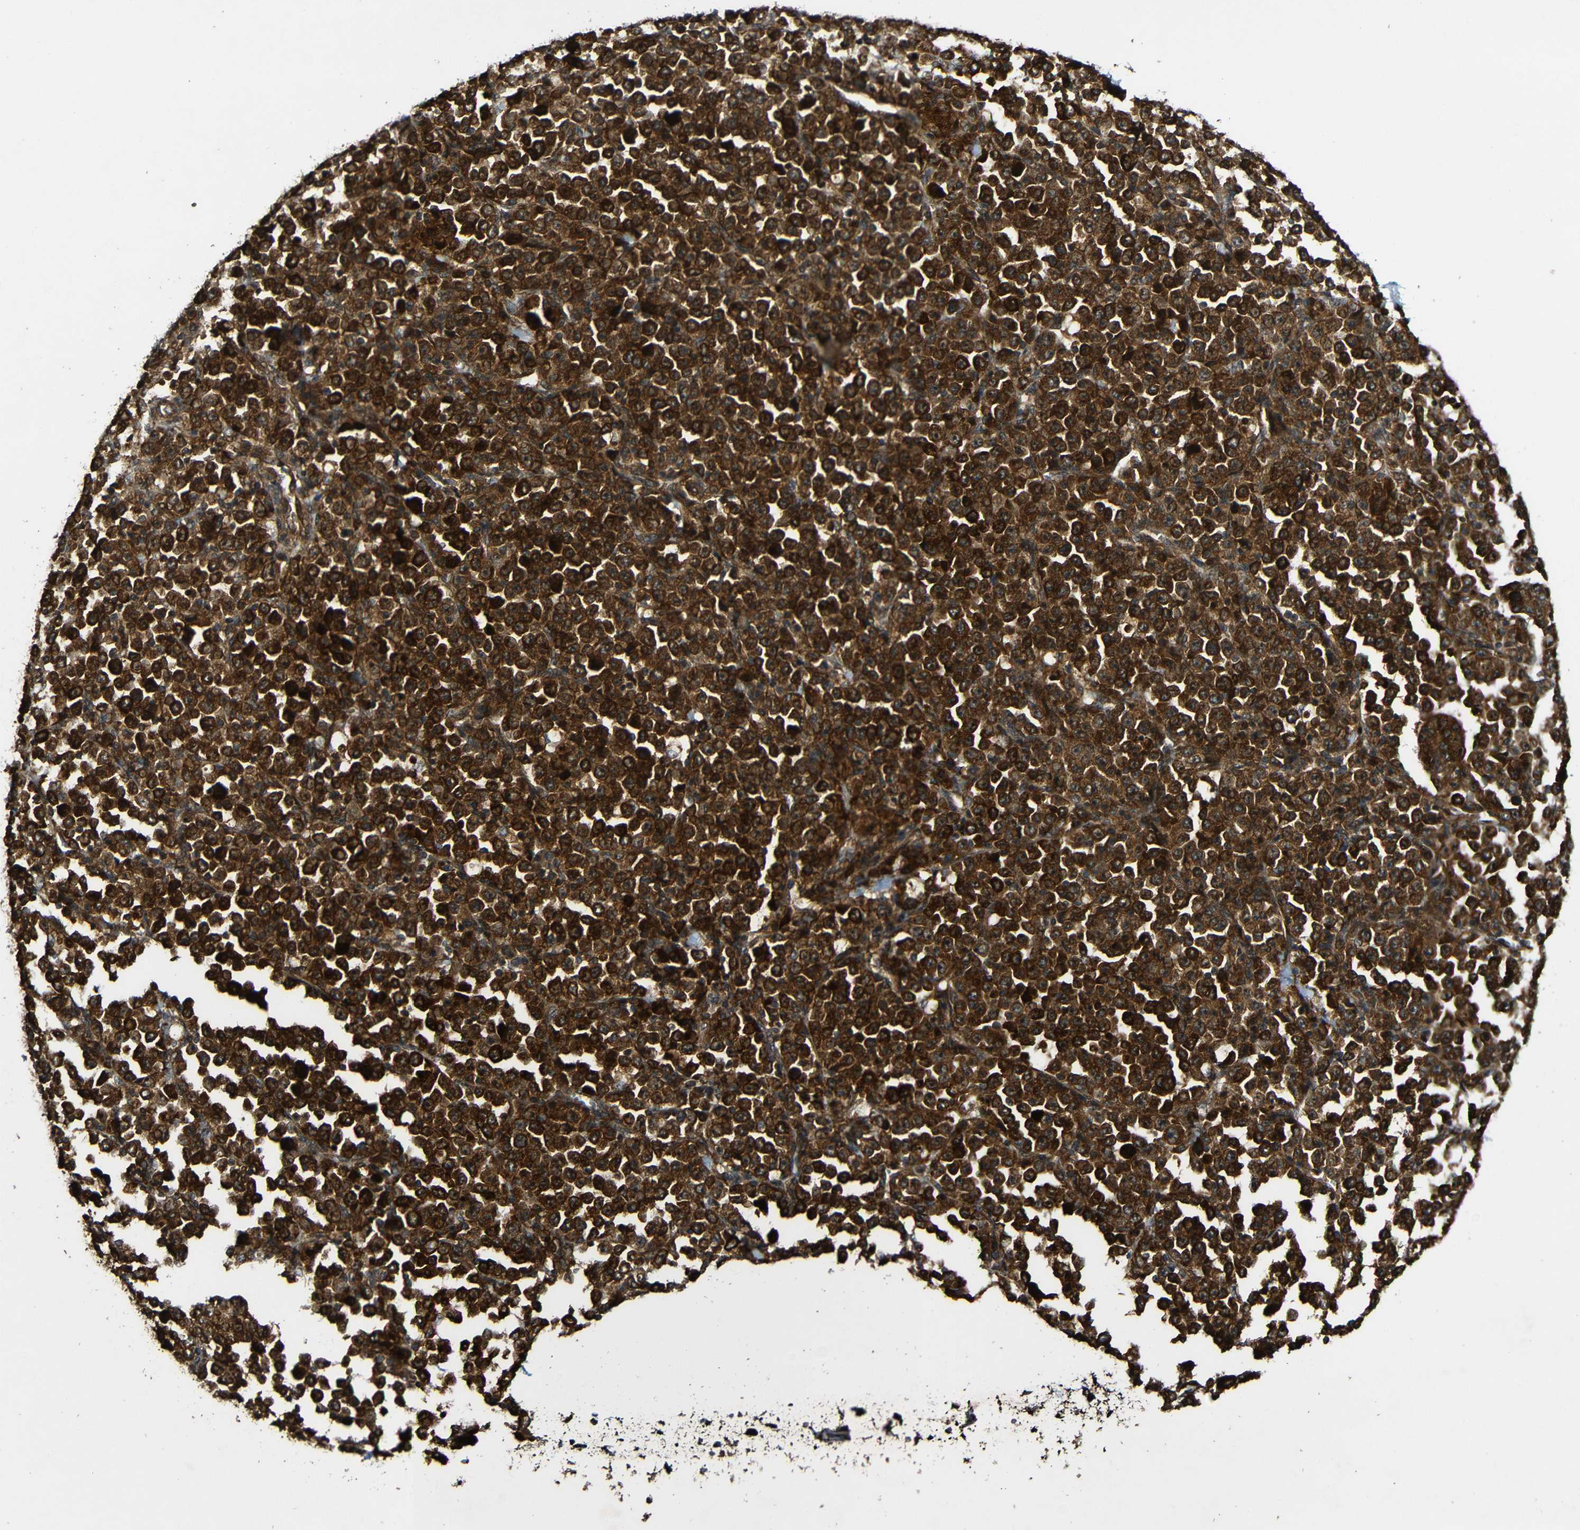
{"staining": {"intensity": "strong", "quantity": ">75%", "location": "cytoplasmic/membranous"}, "tissue": "stomach cancer", "cell_type": "Tumor cells", "image_type": "cancer", "snomed": [{"axis": "morphology", "description": "Normal tissue, NOS"}, {"axis": "morphology", "description": "Adenocarcinoma, NOS"}, {"axis": "topography", "description": "Stomach, upper"}, {"axis": "topography", "description": "Stomach"}], "caption": "High-power microscopy captured an immunohistochemistry (IHC) micrograph of stomach cancer, revealing strong cytoplasmic/membranous positivity in approximately >75% of tumor cells.", "gene": "CASP8", "patient": {"sex": "male", "age": 59}}